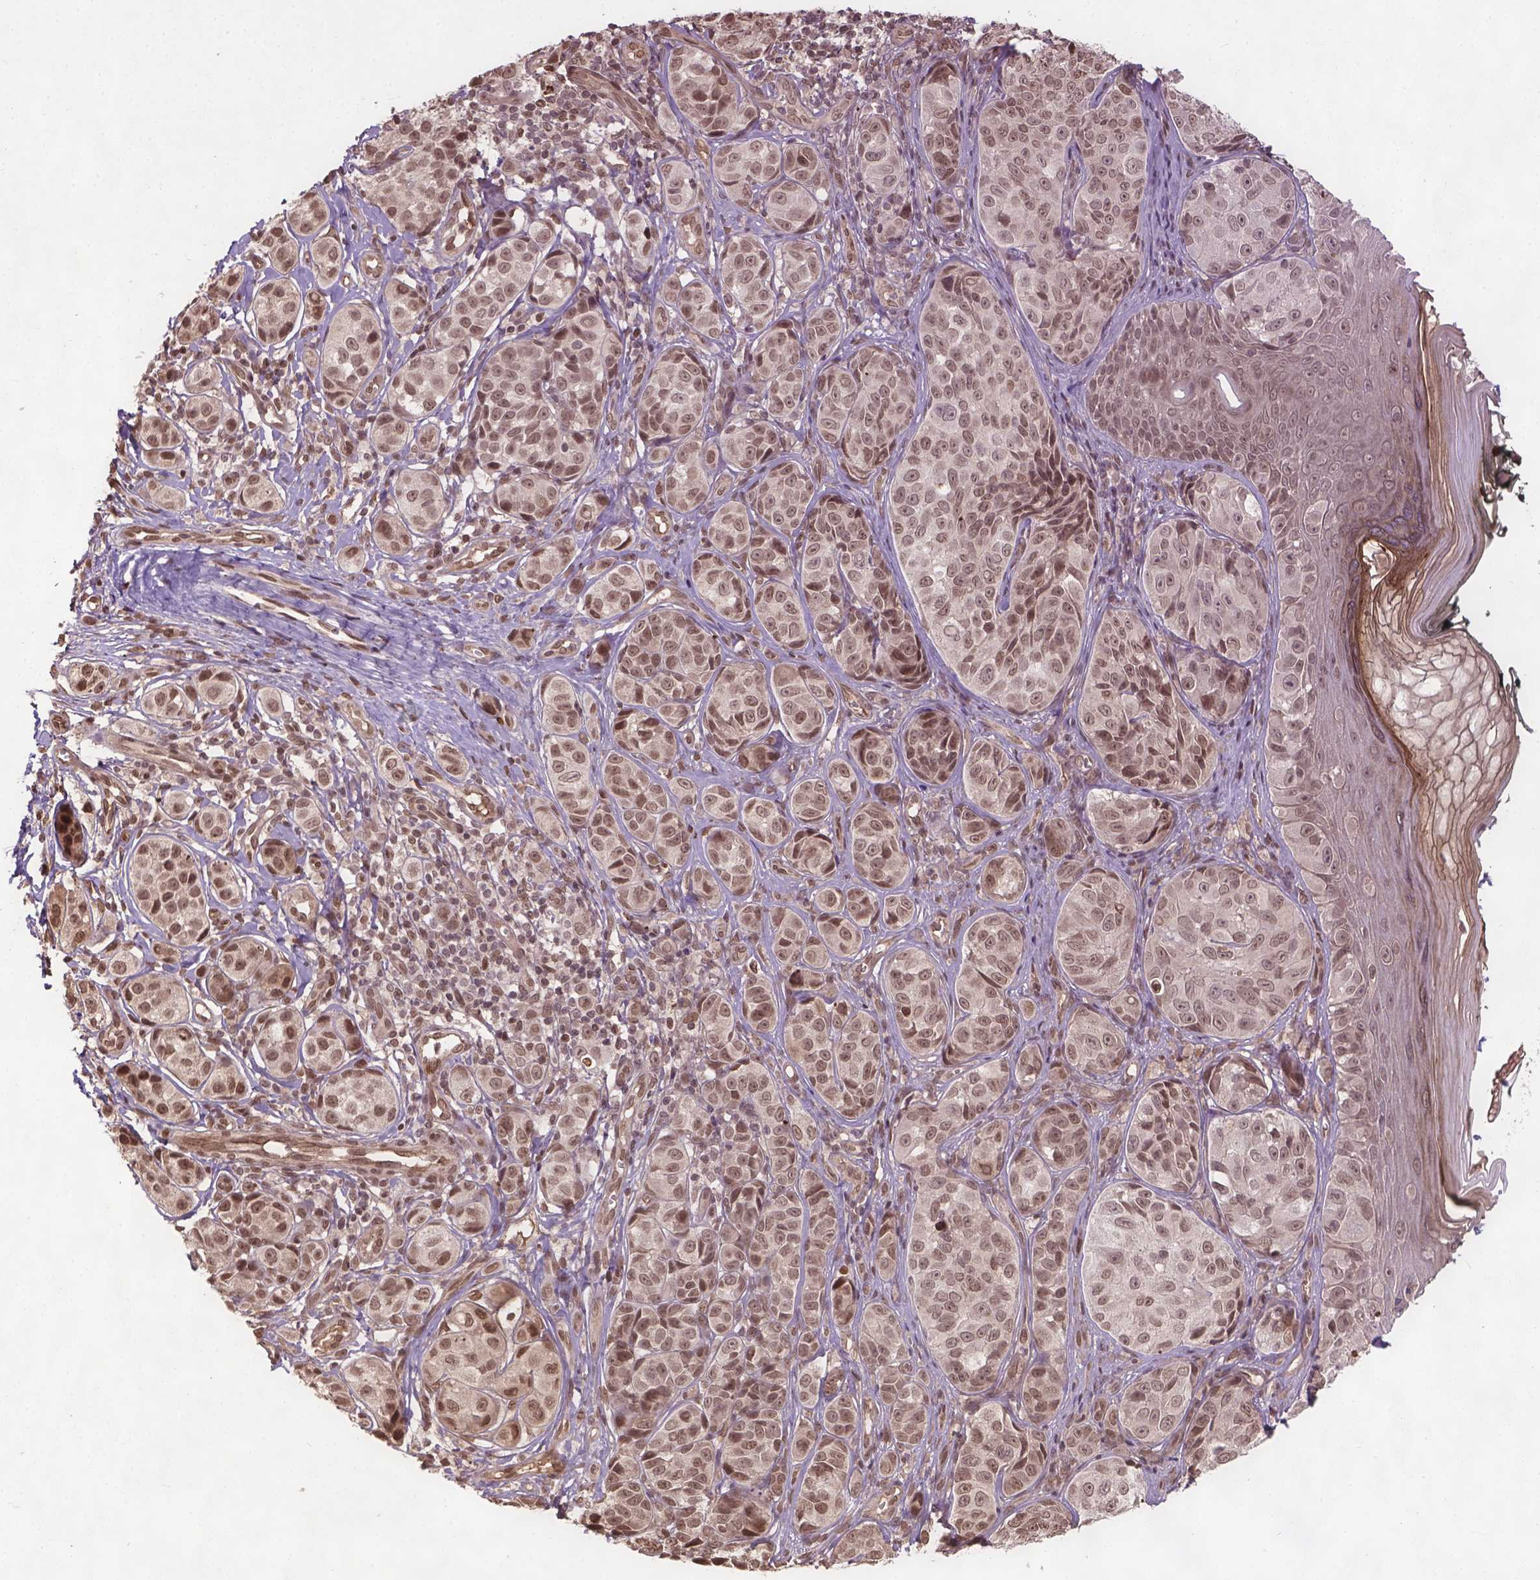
{"staining": {"intensity": "moderate", "quantity": ">75%", "location": "nuclear"}, "tissue": "melanoma", "cell_type": "Tumor cells", "image_type": "cancer", "snomed": [{"axis": "morphology", "description": "Malignant melanoma, NOS"}, {"axis": "topography", "description": "Skin"}], "caption": "Immunohistochemistry (IHC) of melanoma shows medium levels of moderate nuclear expression in about >75% of tumor cells. (IHC, brightfield microscopy, high magnification).", "gene": "BANF1", "patient": {"sex": "male", "age": 48}}